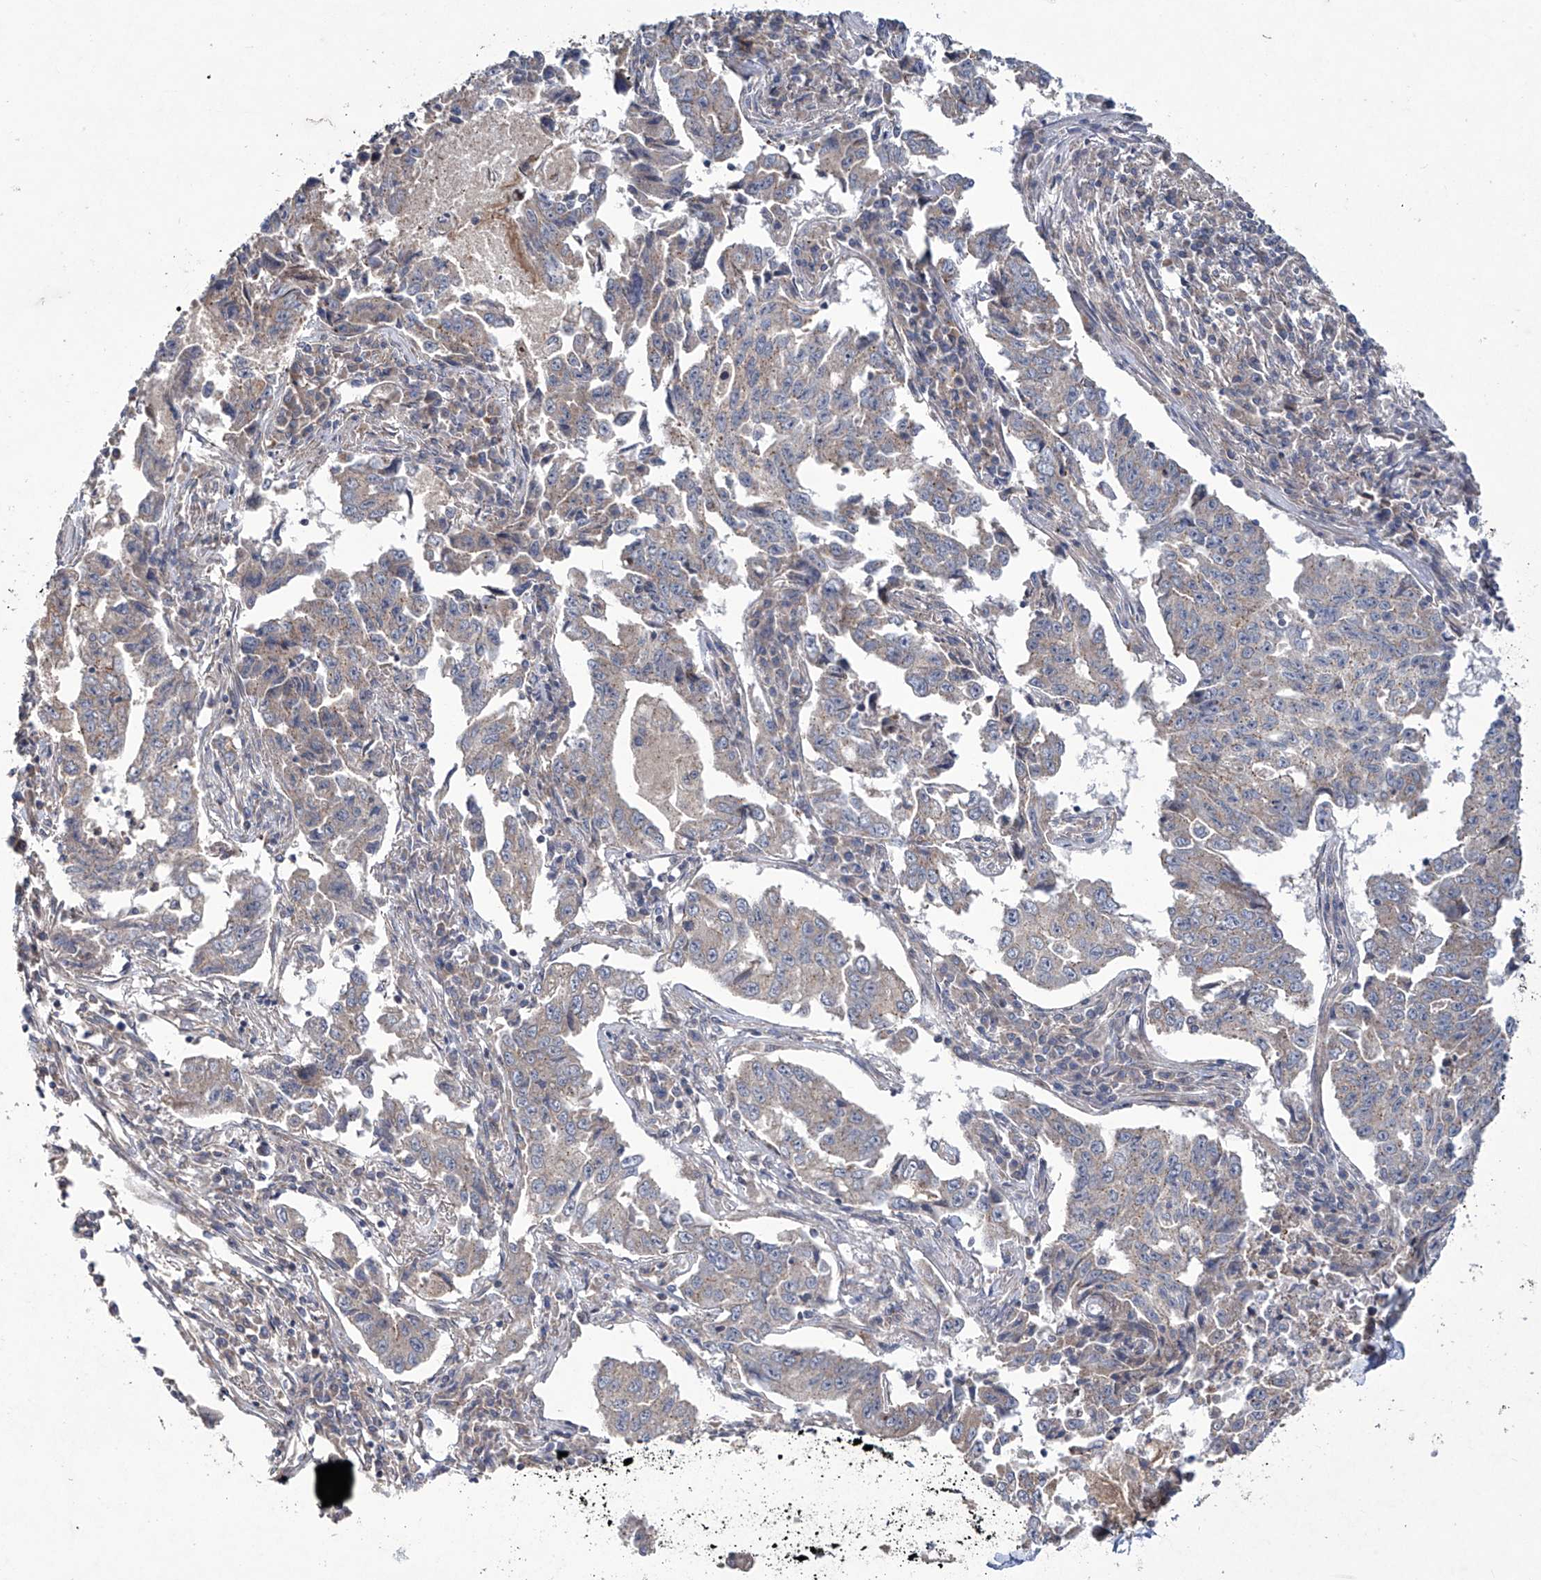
{"staining": {"intensity": "negative", "quantity": "none", "location": "none"}, "tissue": "lung cancer", "cell_type": "Tumor cells", "image_type": "cancer", "snomed": [{"axis": "morphology", "description": "Adenocarcinoma, NOS"}, {"axis": "topography", "description": "Lung"}], "caption": "Immunohistochemical staining of human adenocarcinoma (lung) shows no significant expression in tumor cells.", "gene": "TRIM60", "patient": {"sex": "female", "age": 51}}